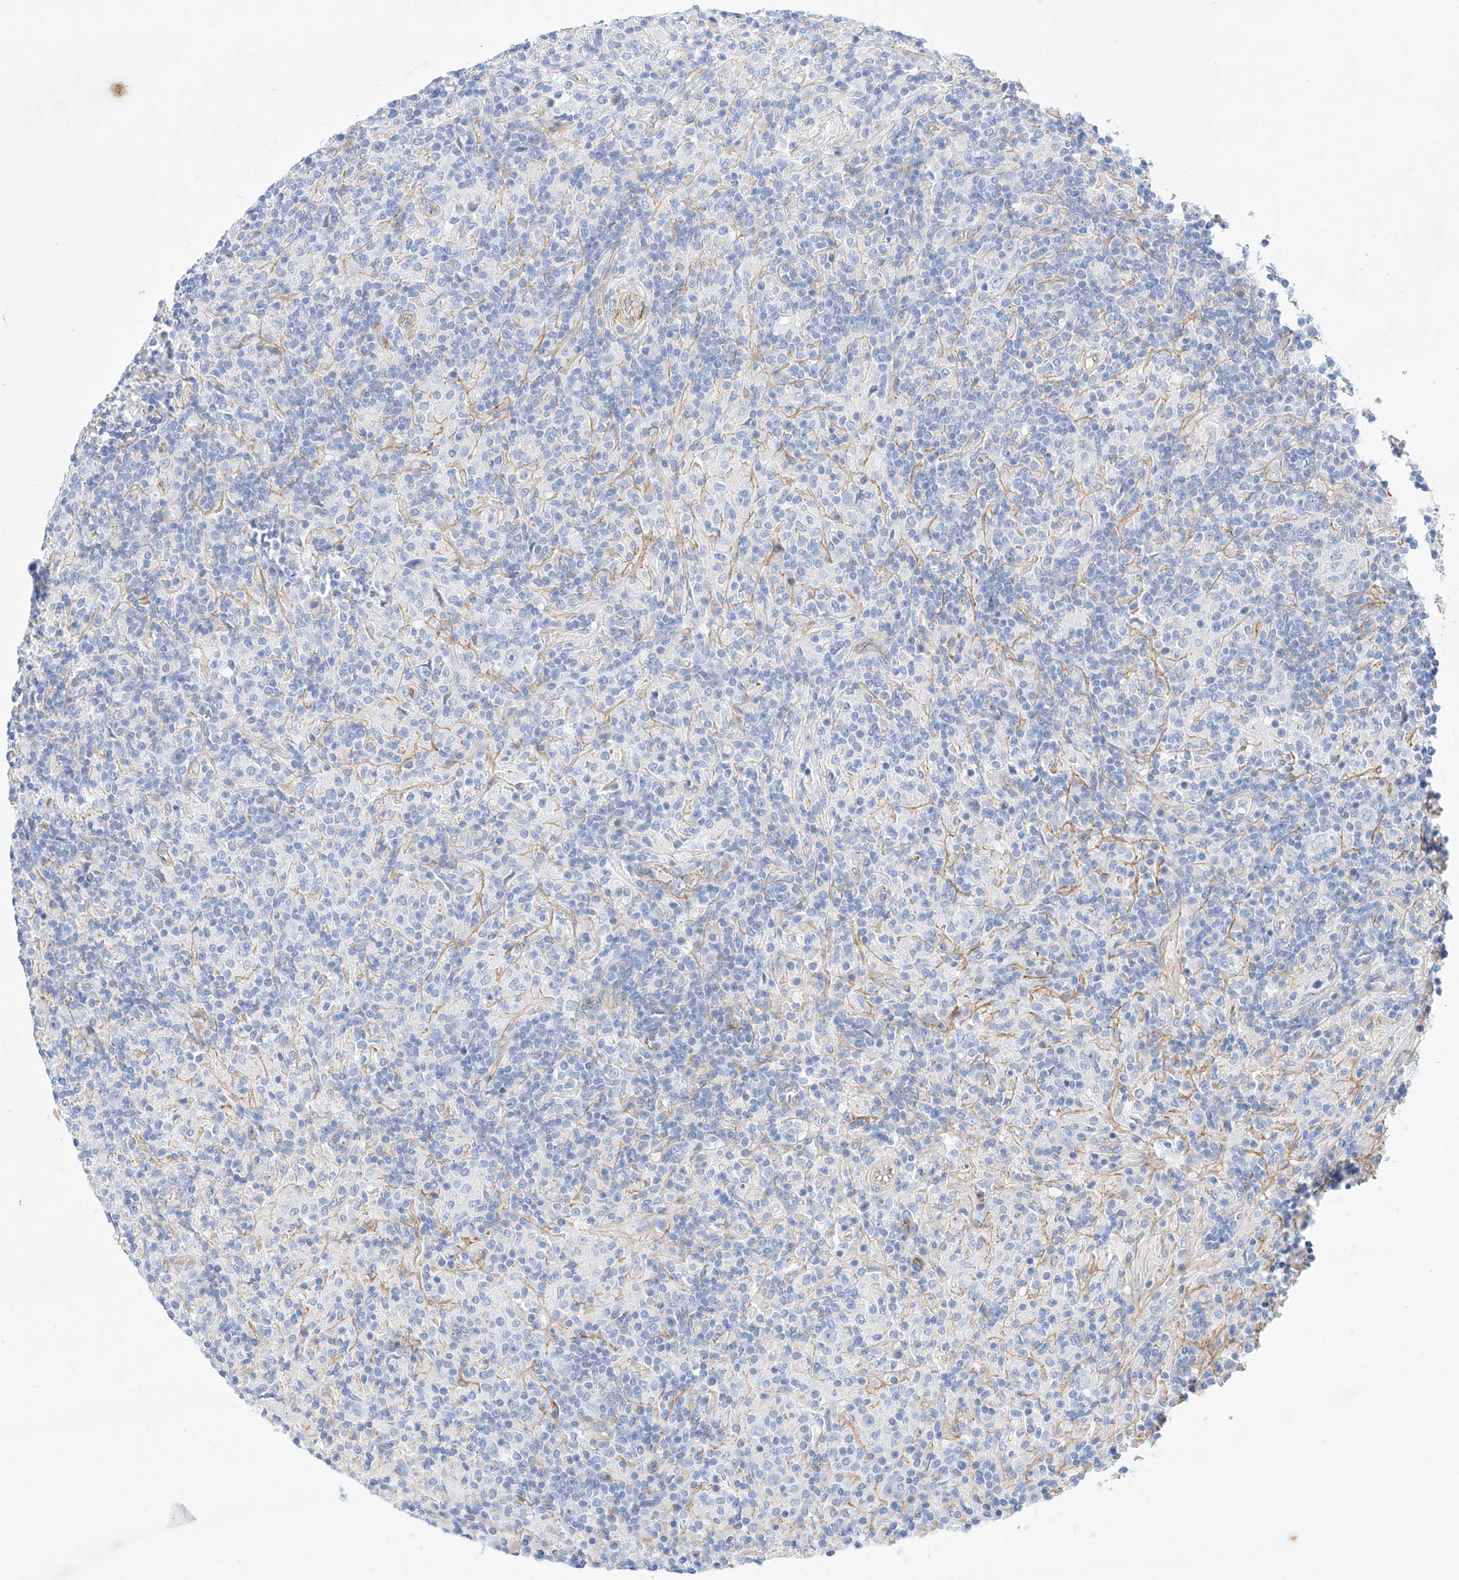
{"staining": {"intensity": "negative", "quantity": "none", "location": "none"}, "tissue": "lymphoma", "cell_type": "Tumor cells", "image_type": "cancer", "snomed": [{"axis": "morphology", "description": "Hodgkin's disease, NOS"}, {"axis": "topography", "description": "Lymph node"}], "caption": "An image of human lymphoma is negative for staining in tumor cells.", "gene": "SBSPON", "patient": {"sex": "male", "age": 70}}